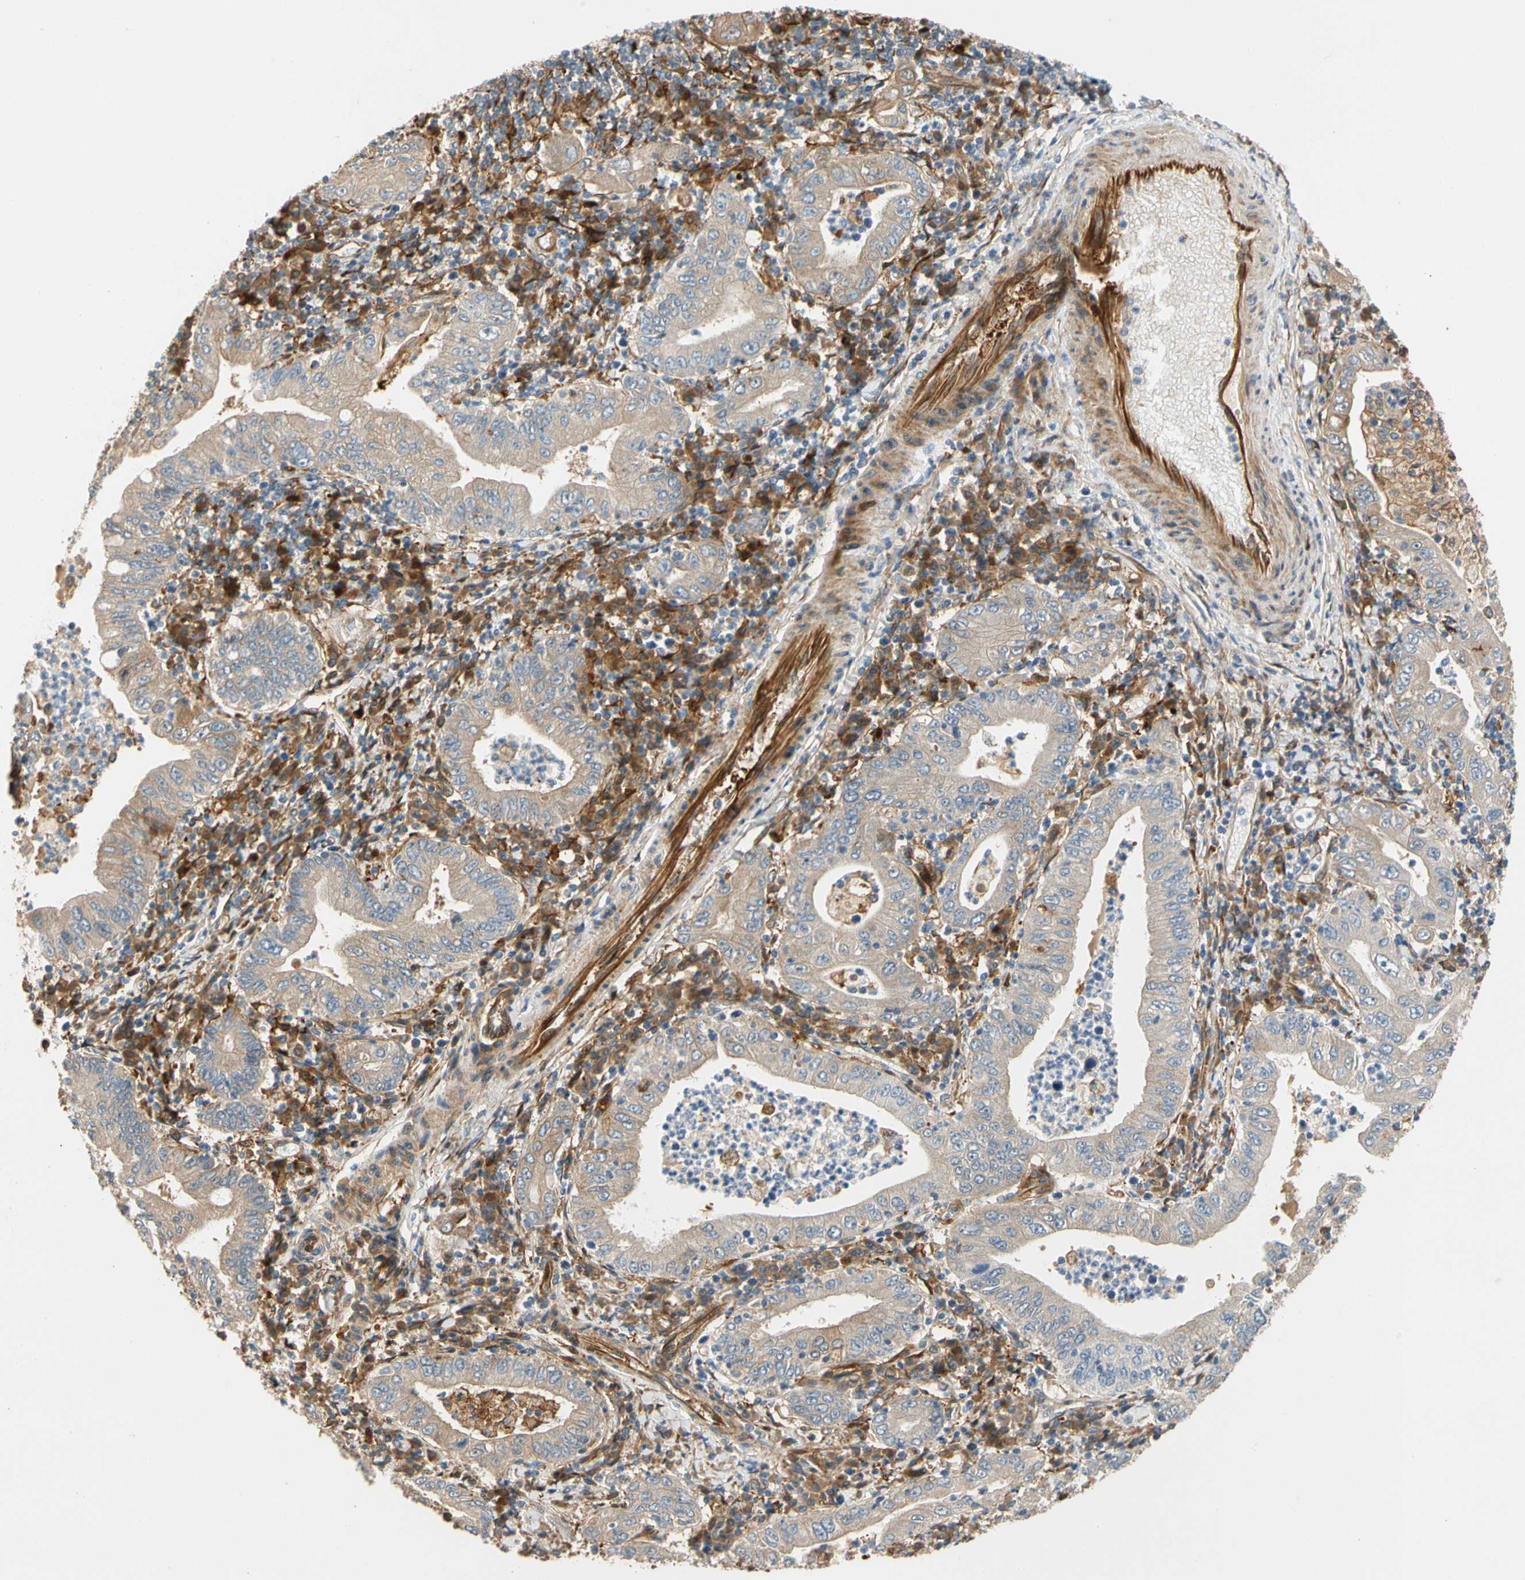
{"staining": {"intensity": "weak", "quantity": ">75%", "location": "cytoplasmic/membranous"}, "tissue": "stomach cancer", "cell_type": "Tumor cells", "image_type": "cancer", "snomed": [{"axis": "morphology", "description": "Normal tissue, NOS"}, {"axis": "morphology", "description": "Adenocarcinoma, NOS"}, {"axis": "topography", "description": "Esophagus"}, {"axis": "topography", "description": "Stomach, upper"}, {"axis": "topography", "description": "Peripheral nerve tissue"}], "caption": "Immunohistochemical staining of human stomach cancer (adenocarcinoma) exhibits low levels of weak cytoplasmic/membranous protein staining in about >75% of tumor cells. The staining was performed using DAB to visualize the protein expression in brown, while the nuclei were stained in blue with hematoxylin (Magnification: 20x).", "gene": "PARP14", "patient": {"sex": "male", "age": 62}}